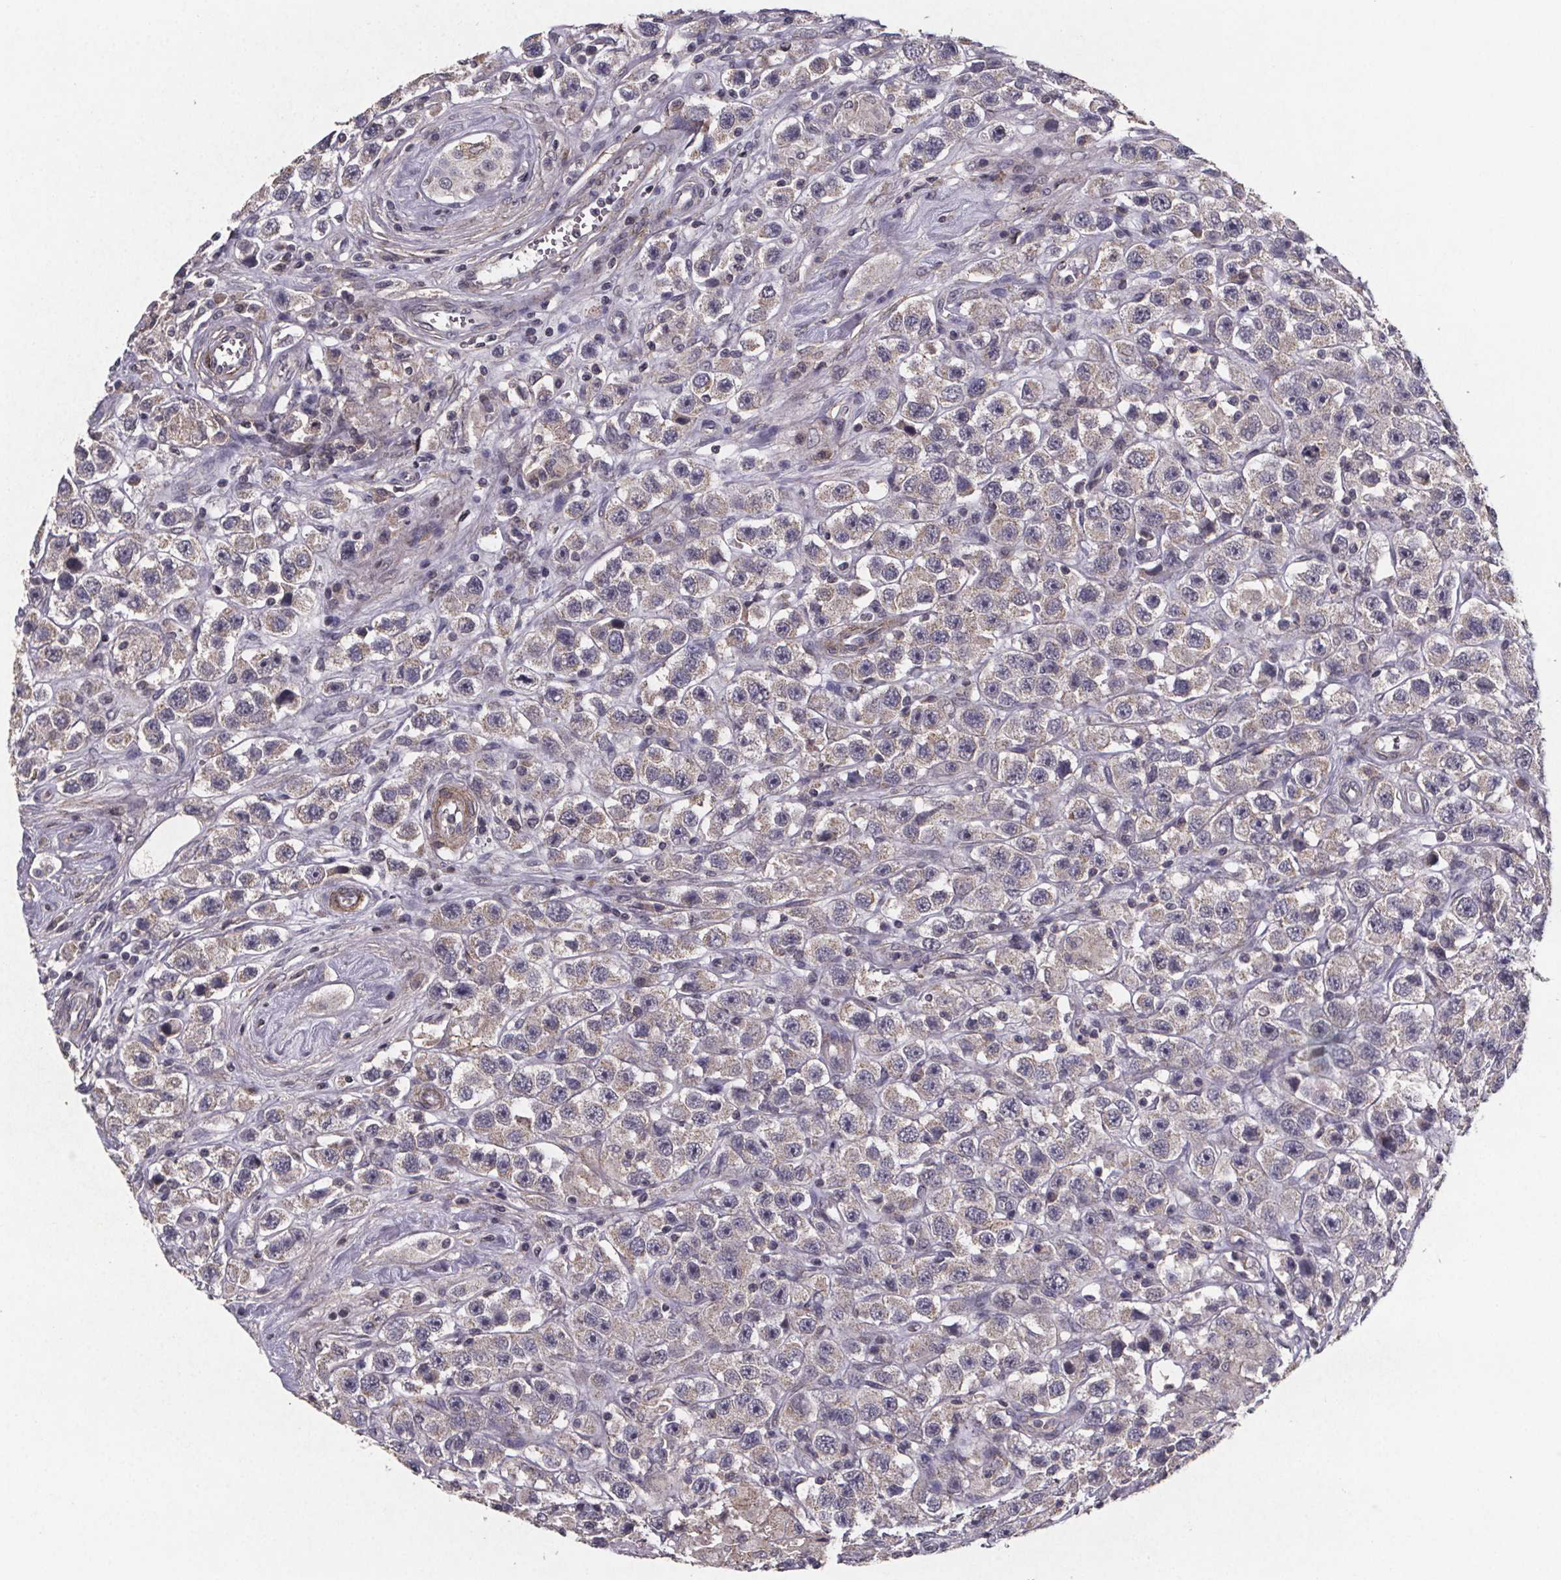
{"staining": {"intensity": "weak", "quantity": "<25%", "location": "cytoplasmic/membranous"}, "tissue": "testis cancer", "cell_type": "Tumor cells", "image_type": "cancer", "snomed": [{"axis": "morphology", "description": "Seminoma, NOS"}, {"axis": "topography", "description": "Testis"}], "caption": "Immunohistochemical staining of seminoma (testis) demonstrates no significant positivity in tumor cells. Nuclei are stained in blue.", "gene": "PALLD", "patient": {"sex": "male", "age": 45}}